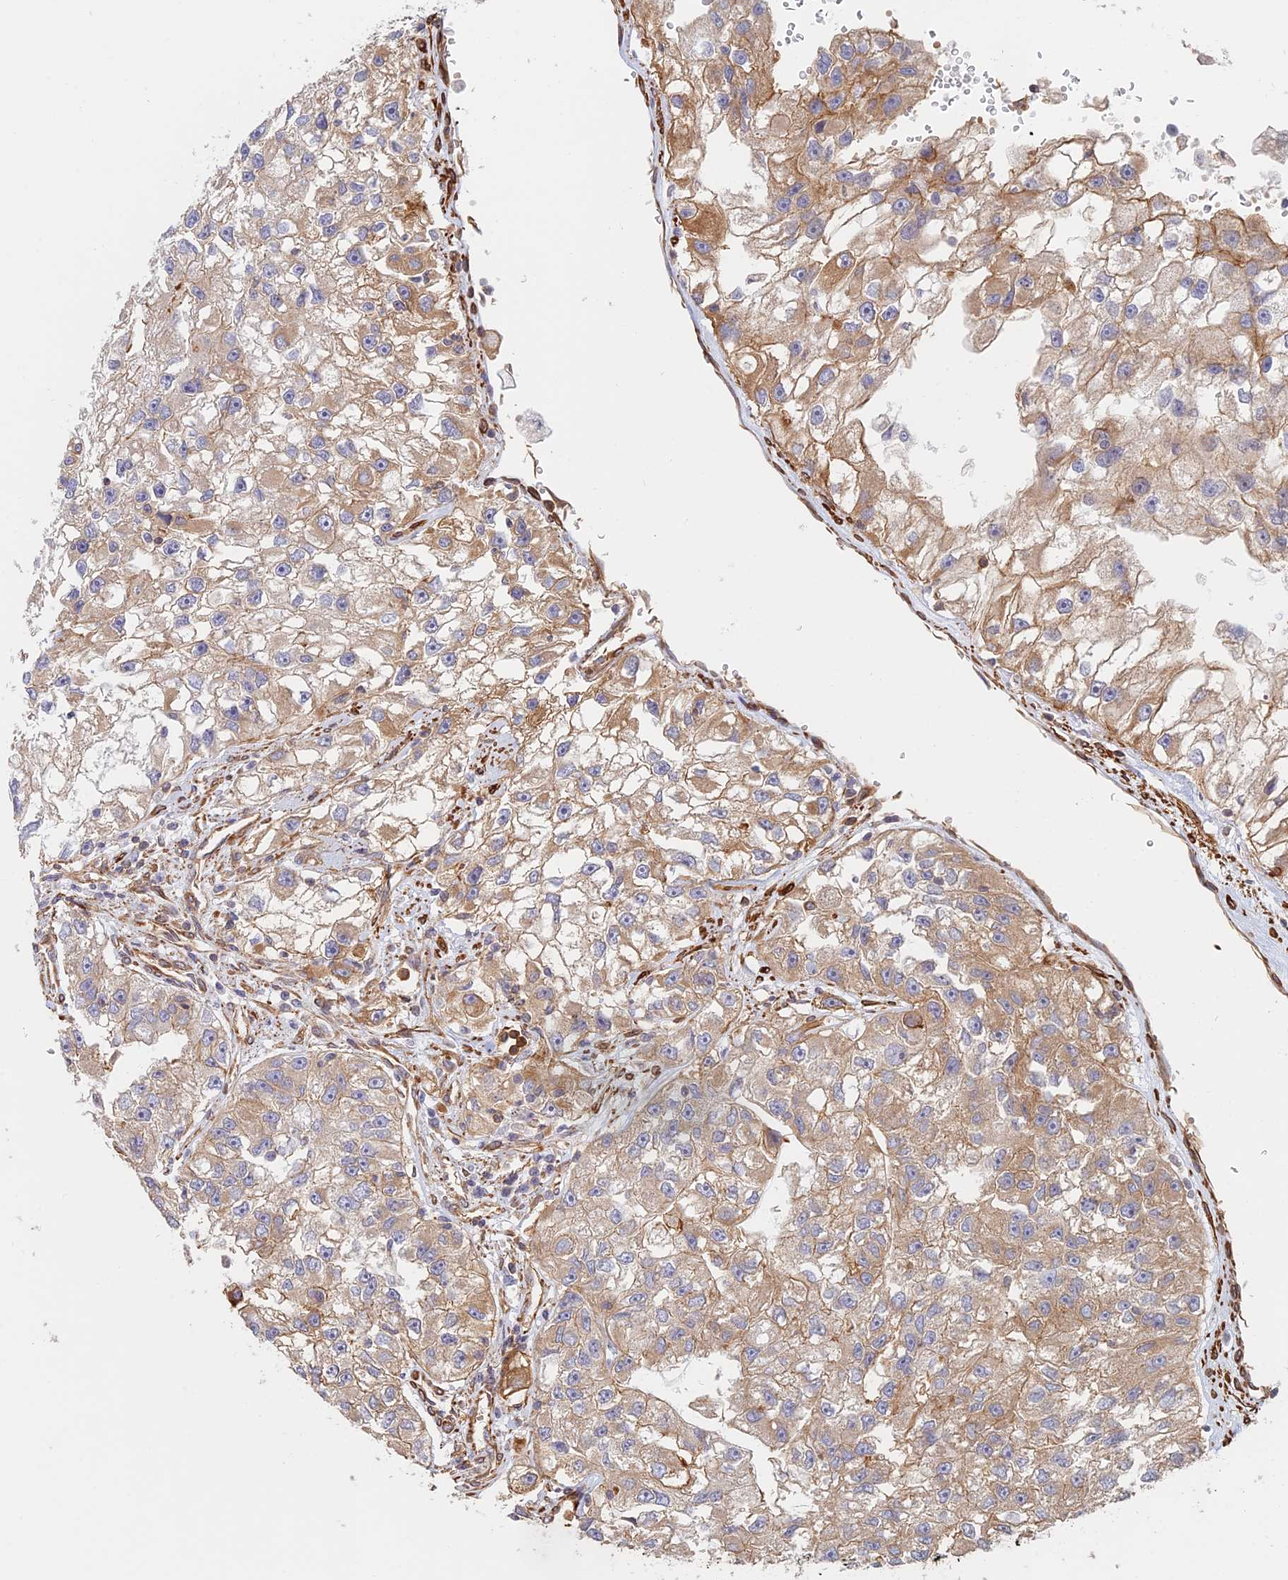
{"staining": {"intensity": "moderate", "quantity": "25%-75%", "location": "cytoplasmic/membranous"}, "tissue": "renal cancer", "cell_type": "Tumor cells", "image_type": "cancer", "snomed": [{"axis": "morphology", "description": "Adenocarcinoma, NOS"}, {"axis": "topography", "description": "Kidney"}], "caption": "A brown stain highlights moderate cytoplasmic/membranous positivity of a protein in adenocarcinoma (renal) tumor cells. (Stains: DAB (3,3'-diaminobenzidine) in brown, nuclei in blue, Microscopy: brightfield microscopy at high magnification).", "gene": "PAK4", "patient": {"sex": "male", "age": 63}}